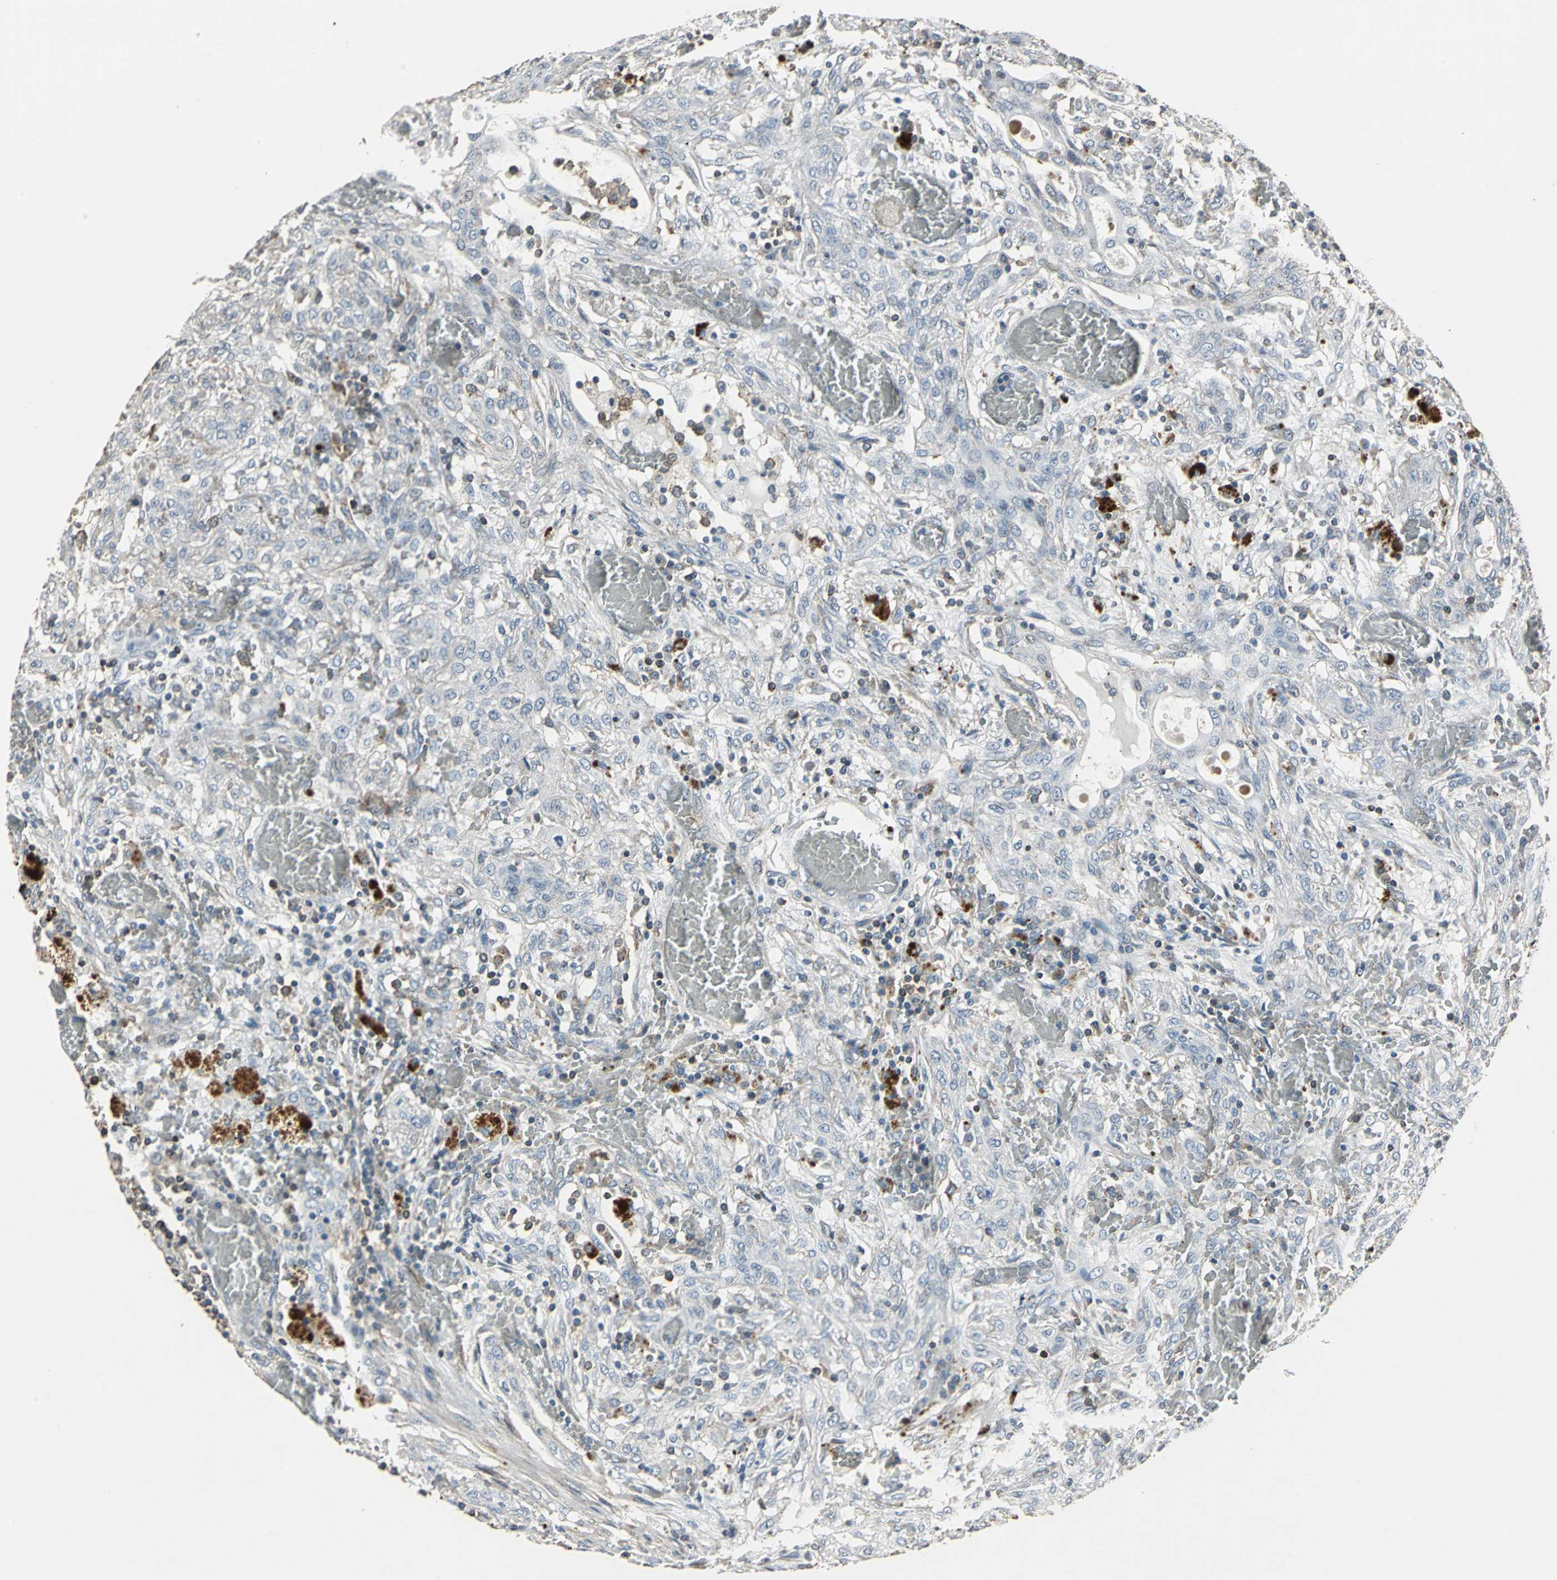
{"staining": {"intensity": "negative", "quantity": "none", "location": "none"}, "tissue": "lung cancer", "cell_type": "Tumor cells", "image_type": "cancer", "snomed": [{"axis": "morphology", "description": "Squamous cell carcinoma, NOS"}, {"axis": "topography", "description": "Lung"}], "caption": "Human squamous cell carcinoma (lung) stained for a protein using immunohistochemistry (IHC) shows no positivity in tumor cells.", "gene": "DNAJB4", "patient": {"sex": "female", "age": 47}}